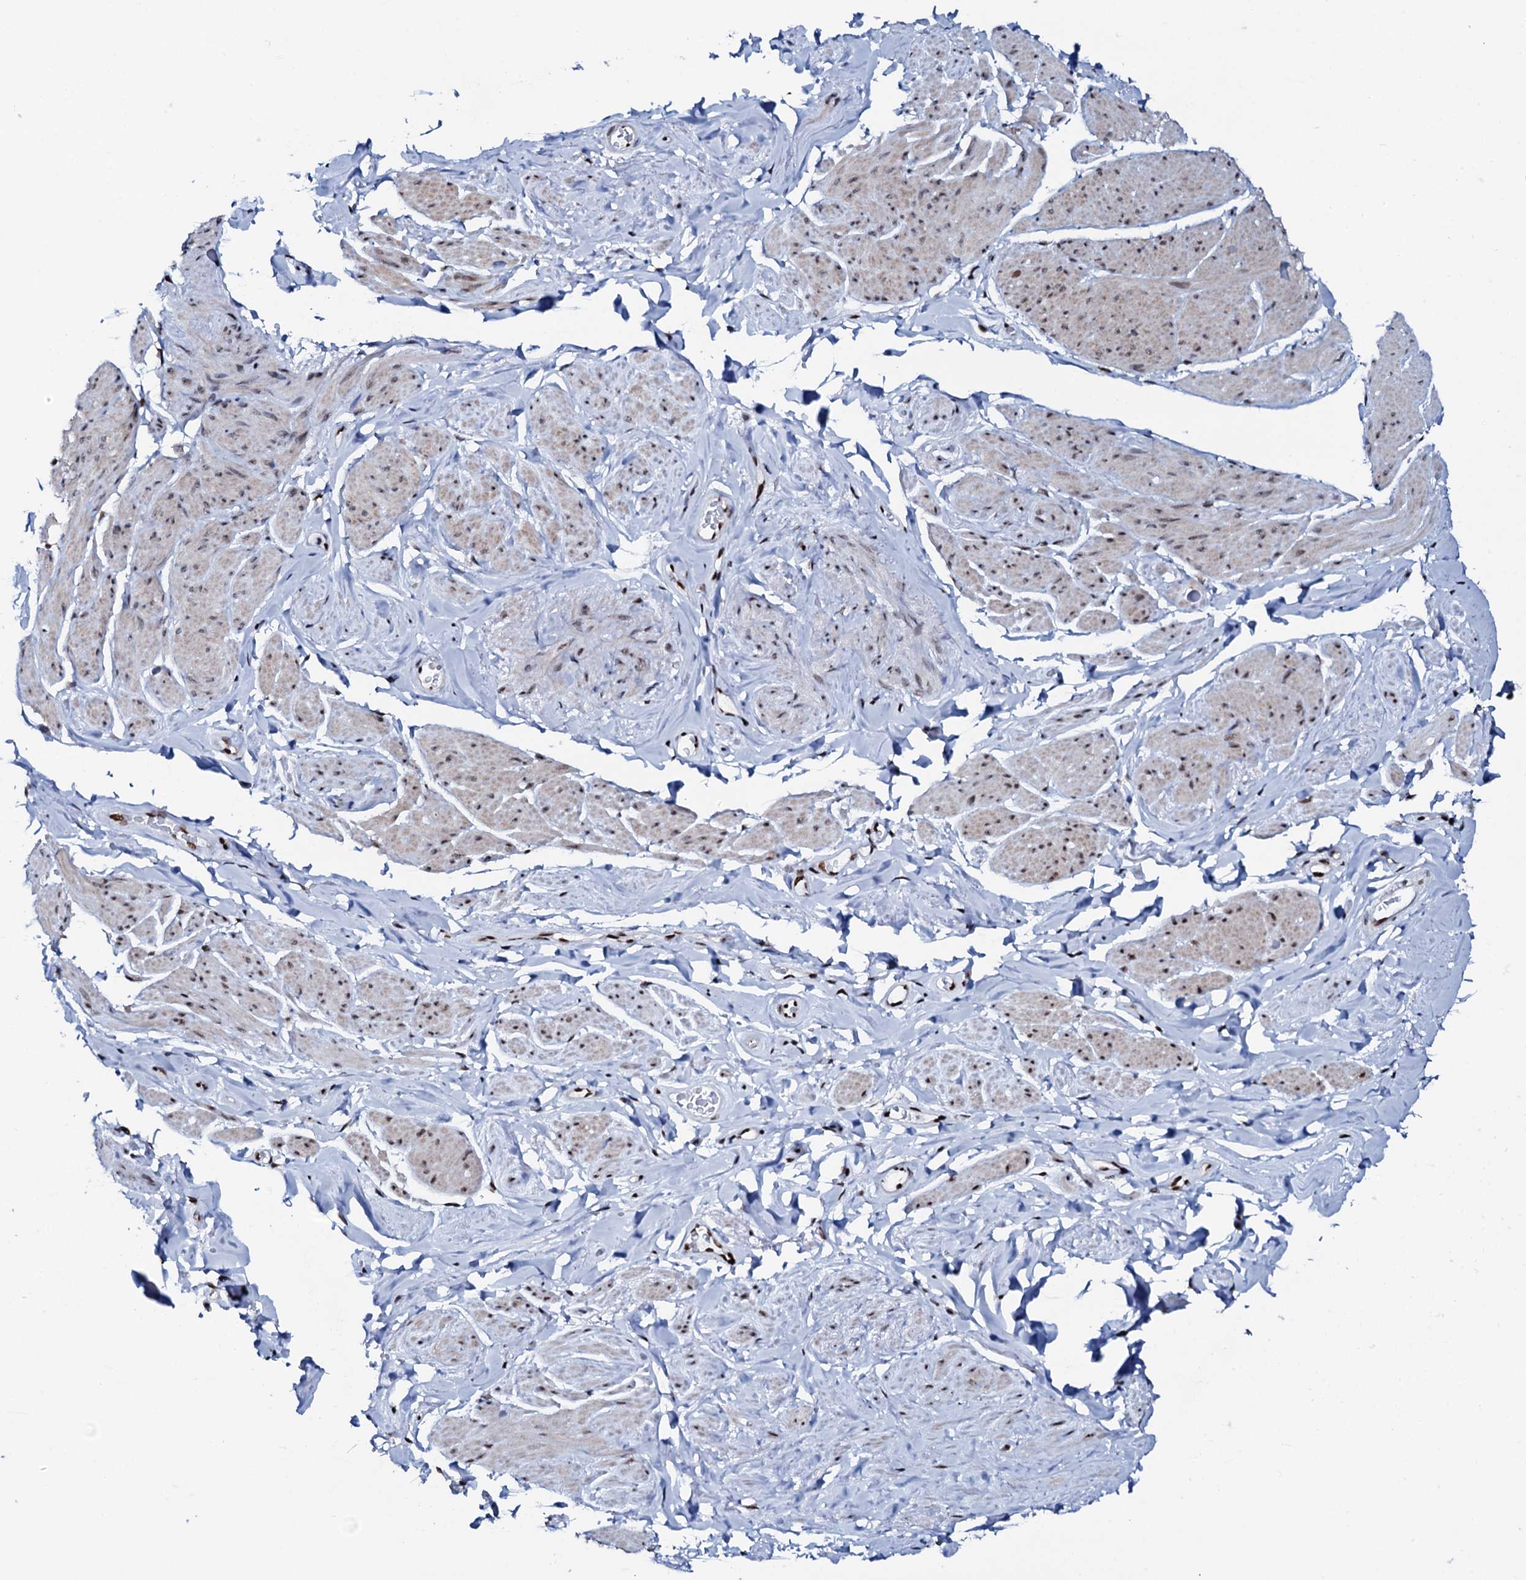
{"staining": {"intensity": "moderate", "quantity": "25%-75%", "location": "nuclear"}, "tissue": "smooth muscle", "cell_type": "Smooth muscle cells", "image_type": "normal", "snomed": [{"axis": "morphology", "description": "Normal tissue, NOS"}, {"axis": "topography", "description": "Smooth muscle"}, {"axis": "topography", "description": "Peripheral nerve tissue"}], "caption": "Protein analysis of unremarkable smooth muscle reveals moderate nuclear expression in approximately 25%-75% of smooth muscle cells.", "gene": "NKAPD1", "patient": {"sex": "male", "age": 69}}